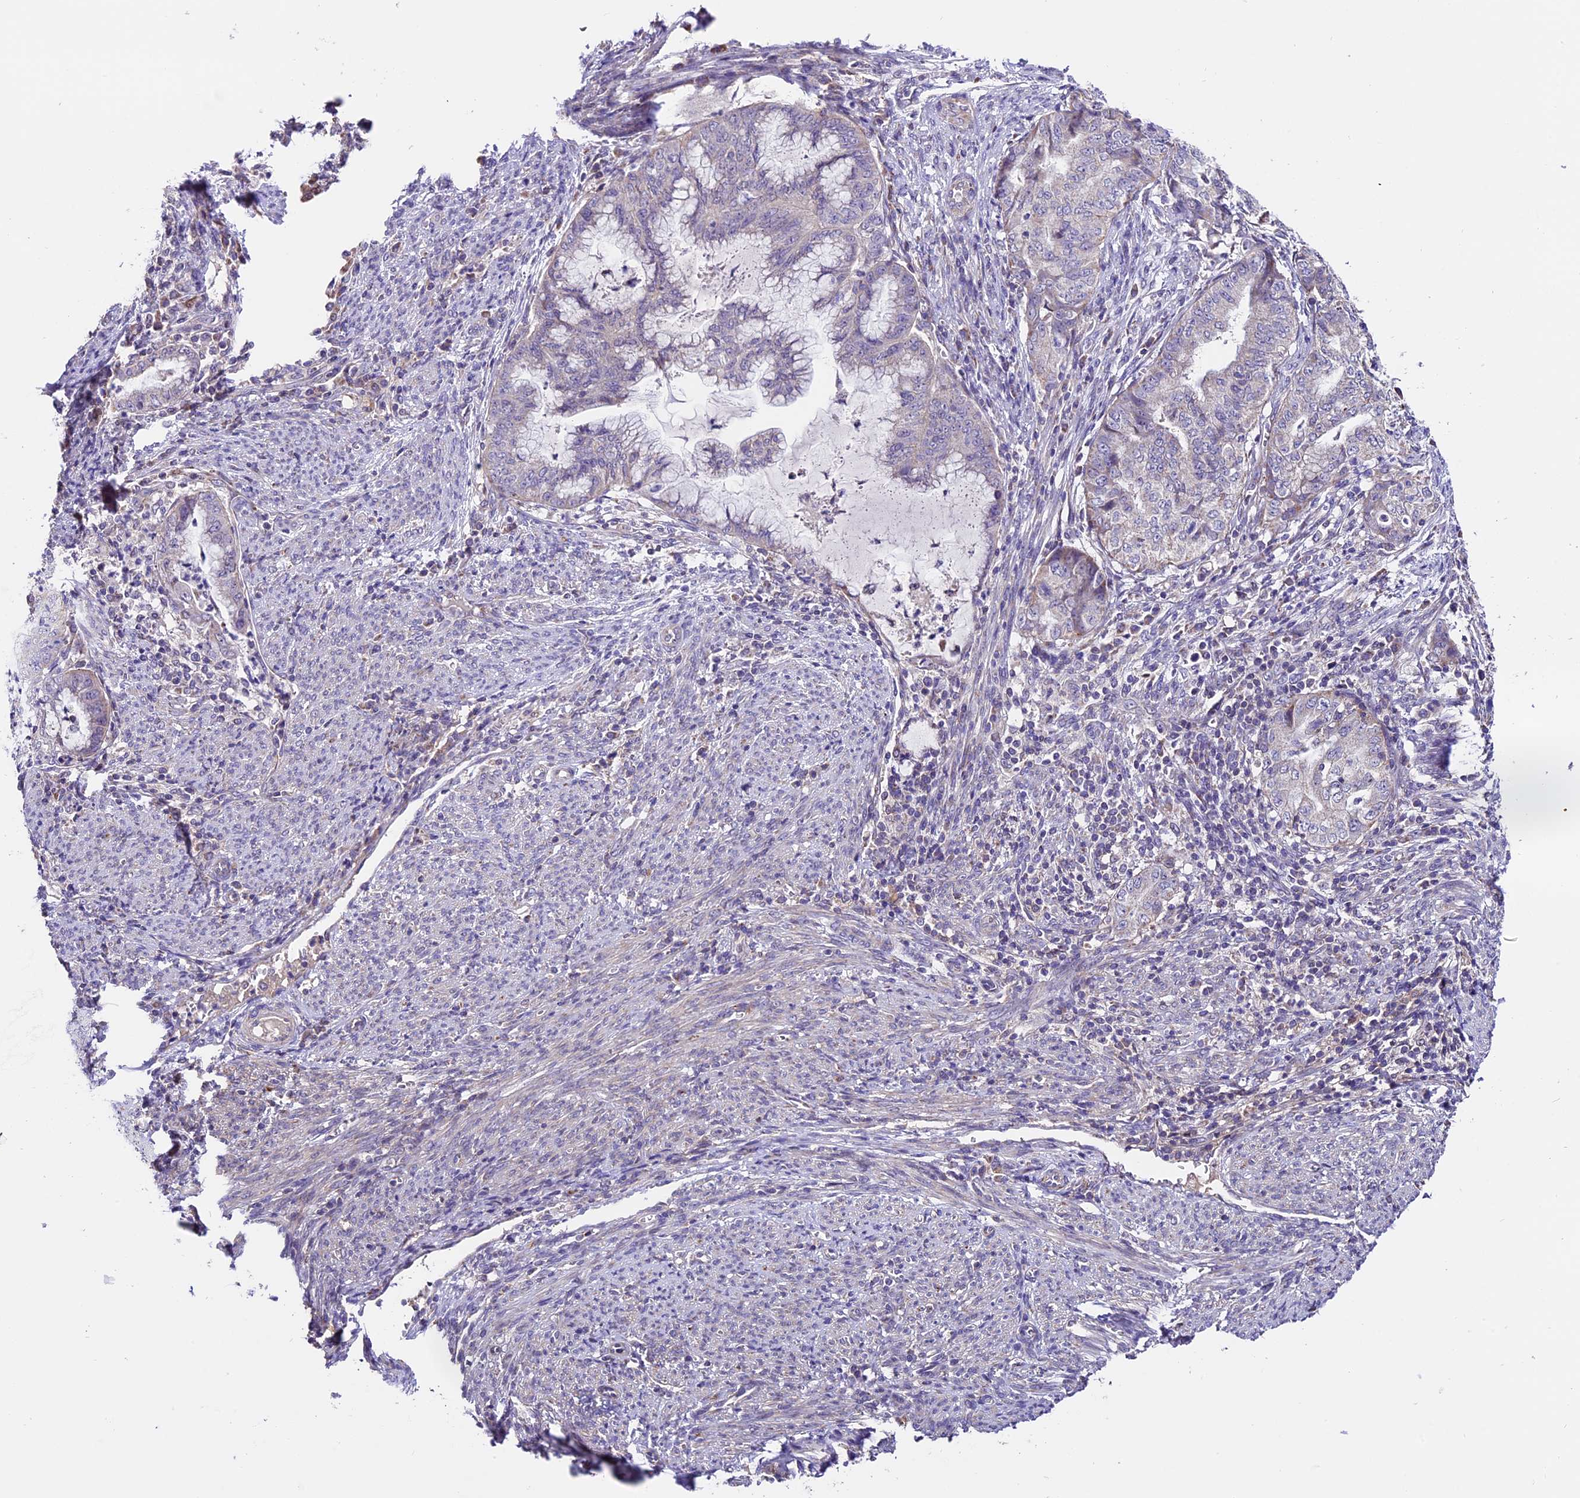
{"staining": {"intensity": "weak", "quantity": "<25%", "location": "cytoplasmic/membranous"}, "tissue": "endometrial cancer", "cell_type": "Tumor cells", "image_type": "cancer", "snomed": [{"axis": "morphology", "description": "Adenocarcinoma, NOS"}, {"axis": "topography", "description": "Endometrium"}], "caption": "Immunohistochemical staining of endometrial adenocarcinoma displays no significant expression in tumor cells.", "gene": "DDX28", "patient": {"sex": "female", "age": 79}}